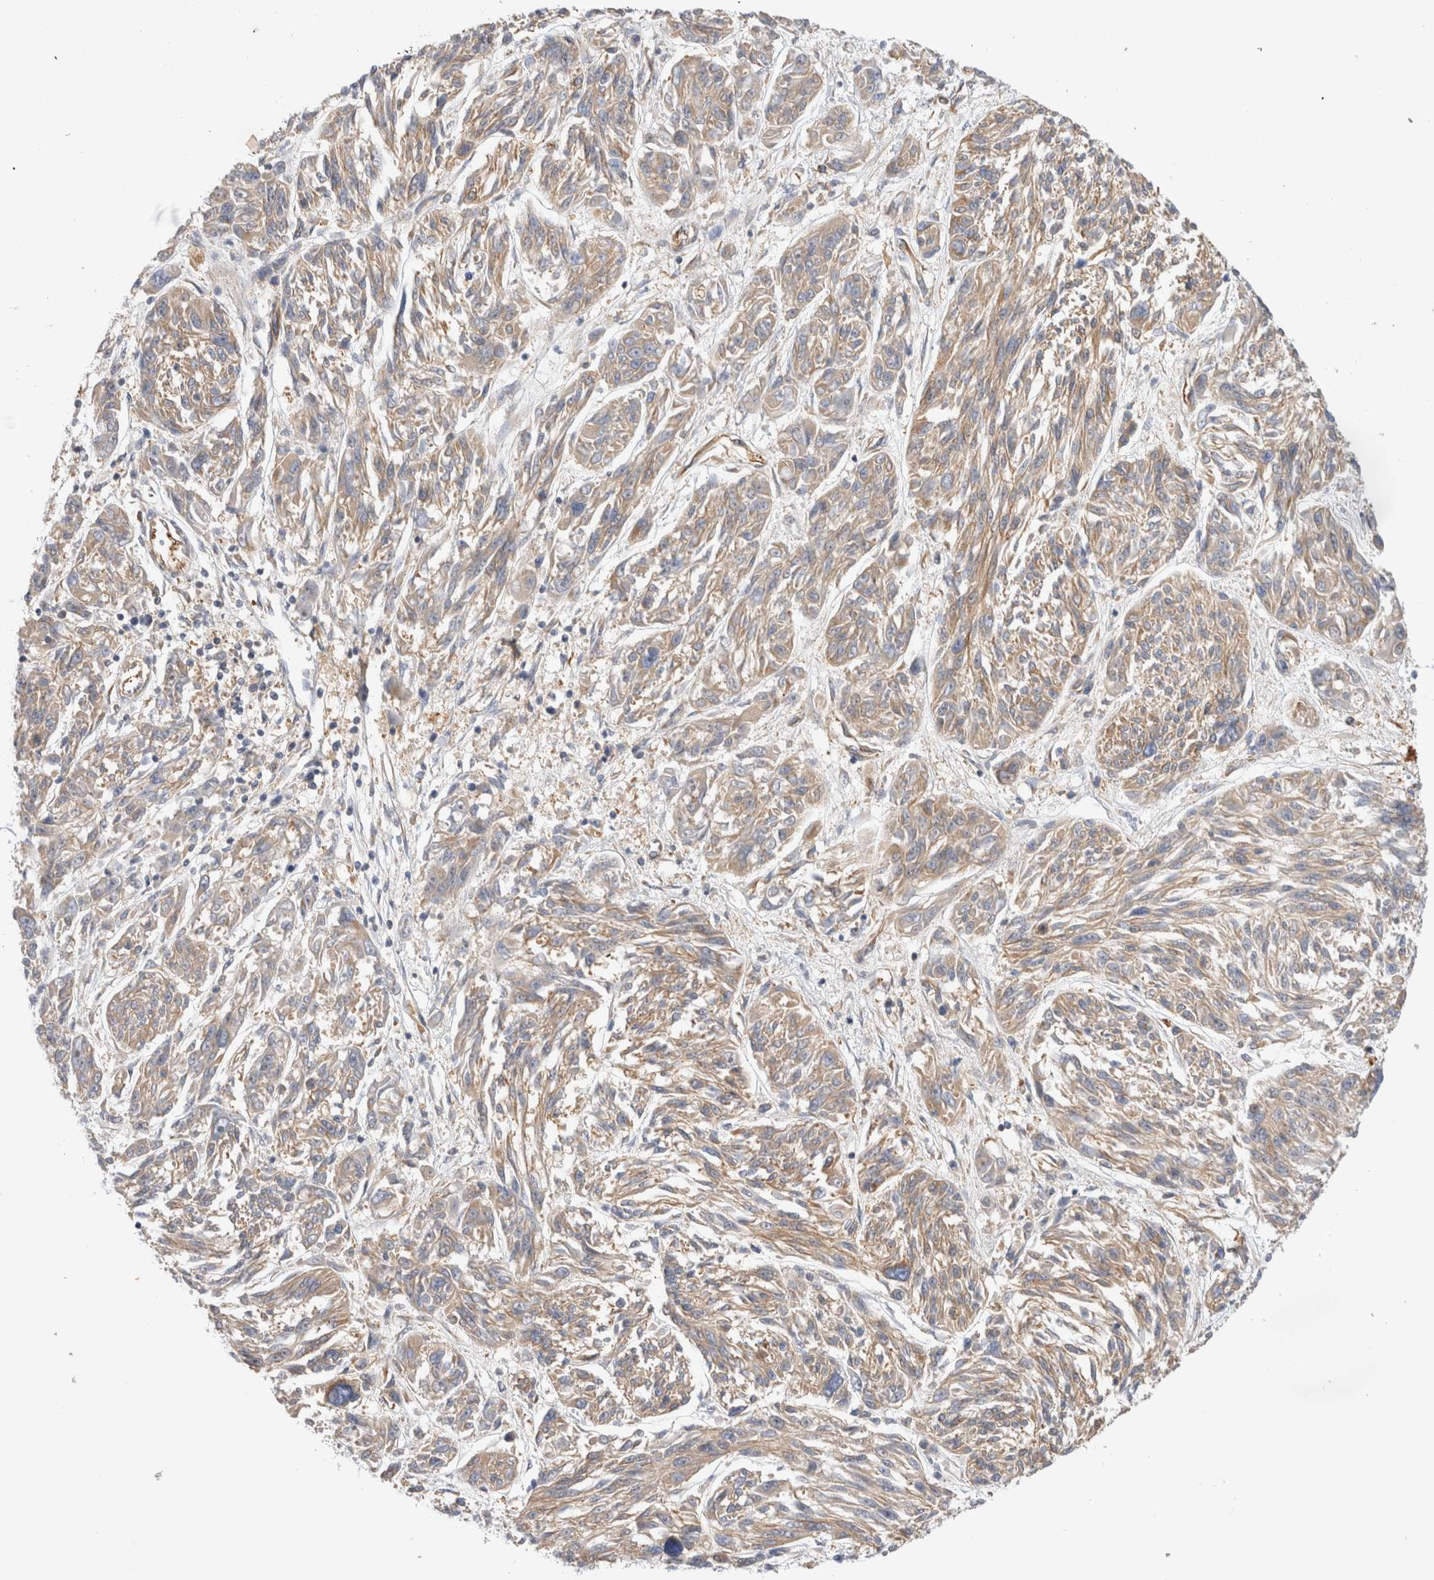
{"staining": {"intensity": "weak", "quantity": ">75%", "location": "cytoplasmic/membranous"}, "tissue": "melanoma", "cell_type": "Tumor cells", "image_type": "cancer", "snomed": [{"axis": "morphology", "description": "Malignant melanoma, NOS"}, {"axis": "topography", "description": "Skin"}], "caption": "Weak cytoplasmic/membranous protein positivity is appreciated in approximately >75% of tumor cells in melanoma. The protein of interest is shown in brown color, while the nuclei are stained blue.", "gene": "GPR150", "patient": {"sex": "male", "age": 53}}